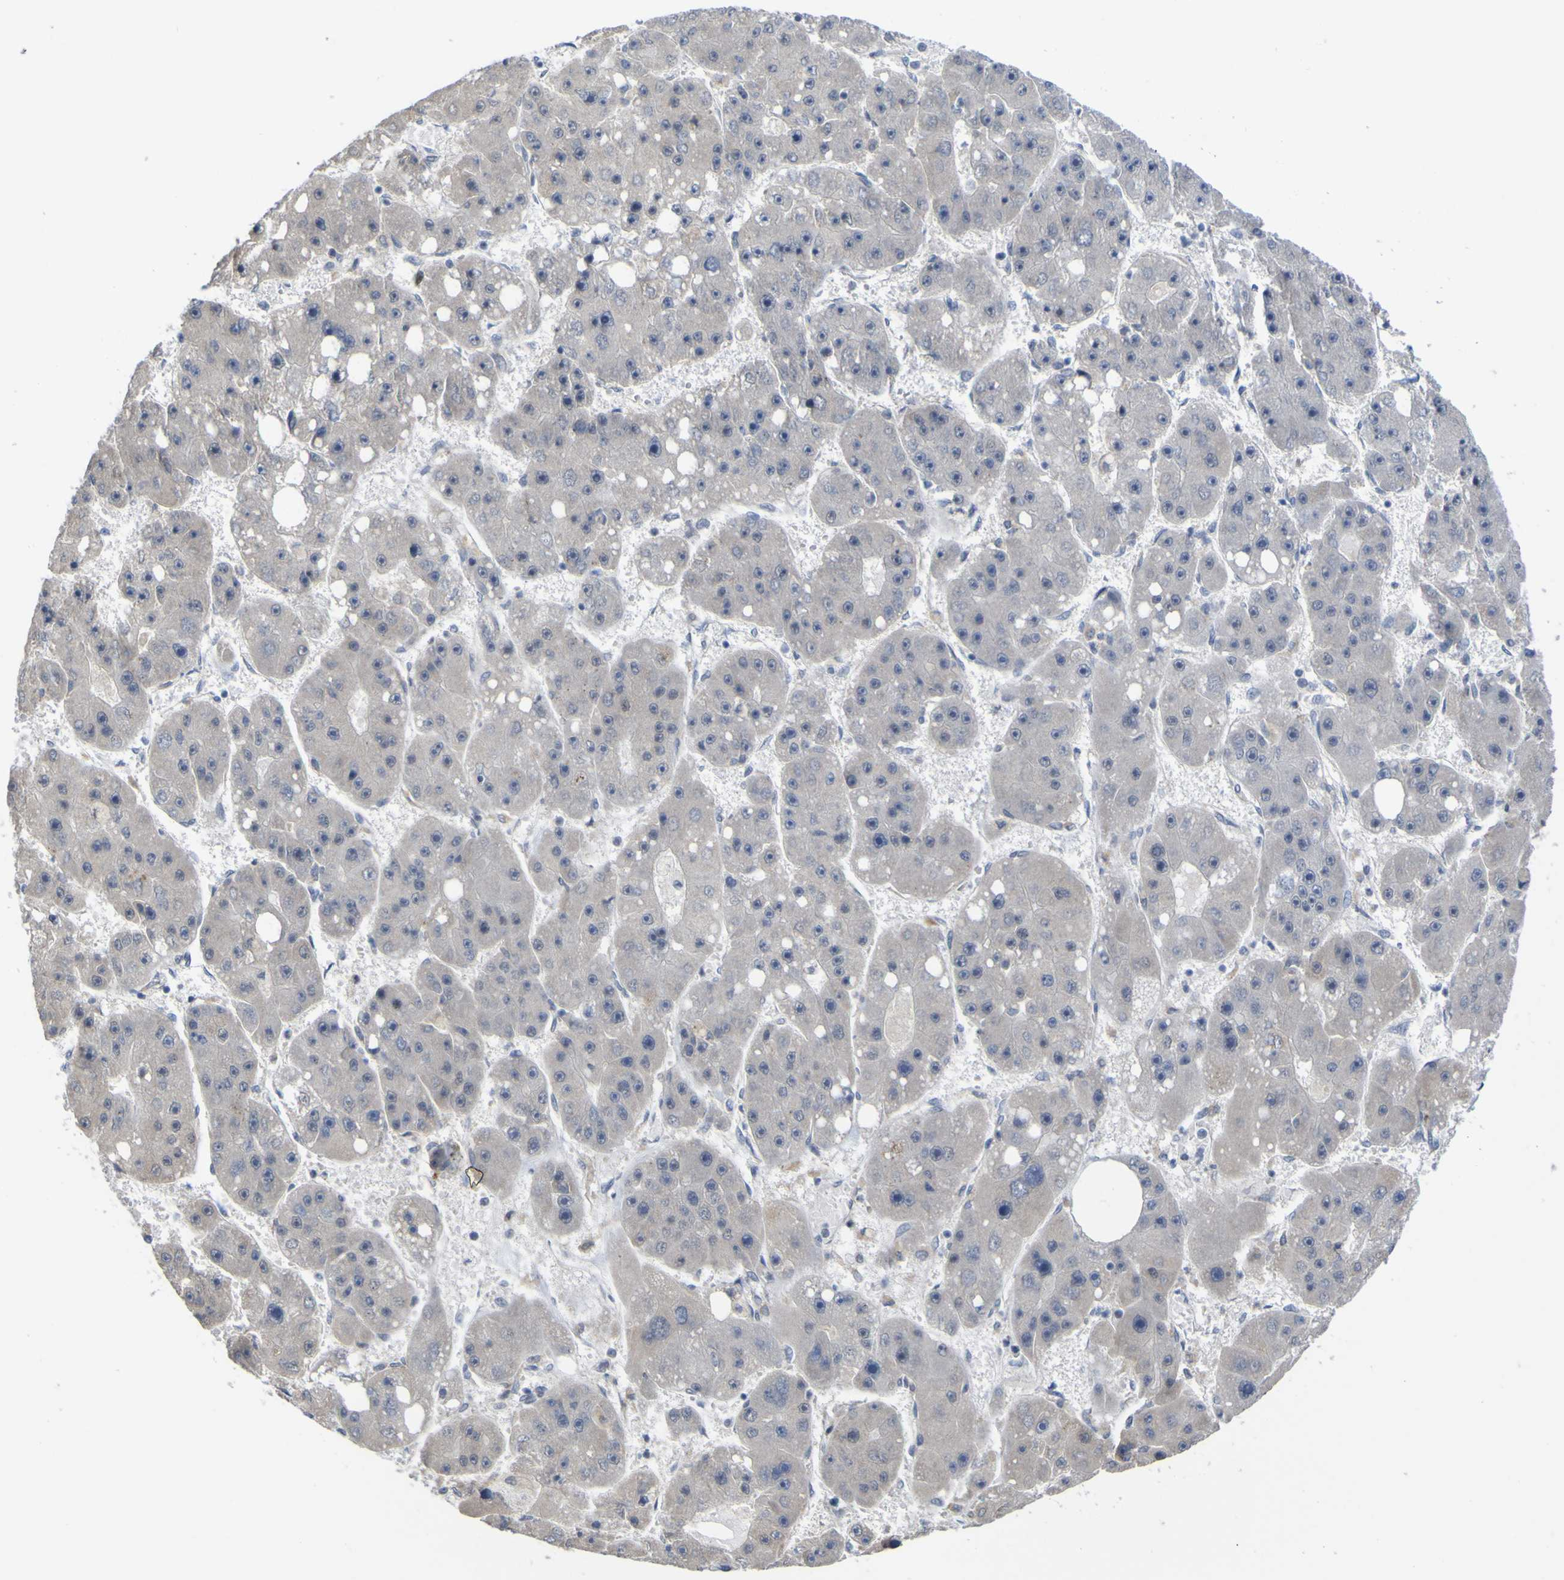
{"staining": {"intensity": "negative", "quantity": "none", "location": "none"}, "tissue": "liver cancer", "cell_type": "Tumor cells", "image_type": "cancer", "snomed": [{"axis": "morphology", "description": "Carcinoma, Hepatocellular, NOS"}, {"axis": "topography", "description": "Liver"}], "caption": "A photomicrograph of human liver cancer is negative for staining in tumor cells.", "gene": "TNFRSF11A", "patient": {"sex": "female", "age": 61}}